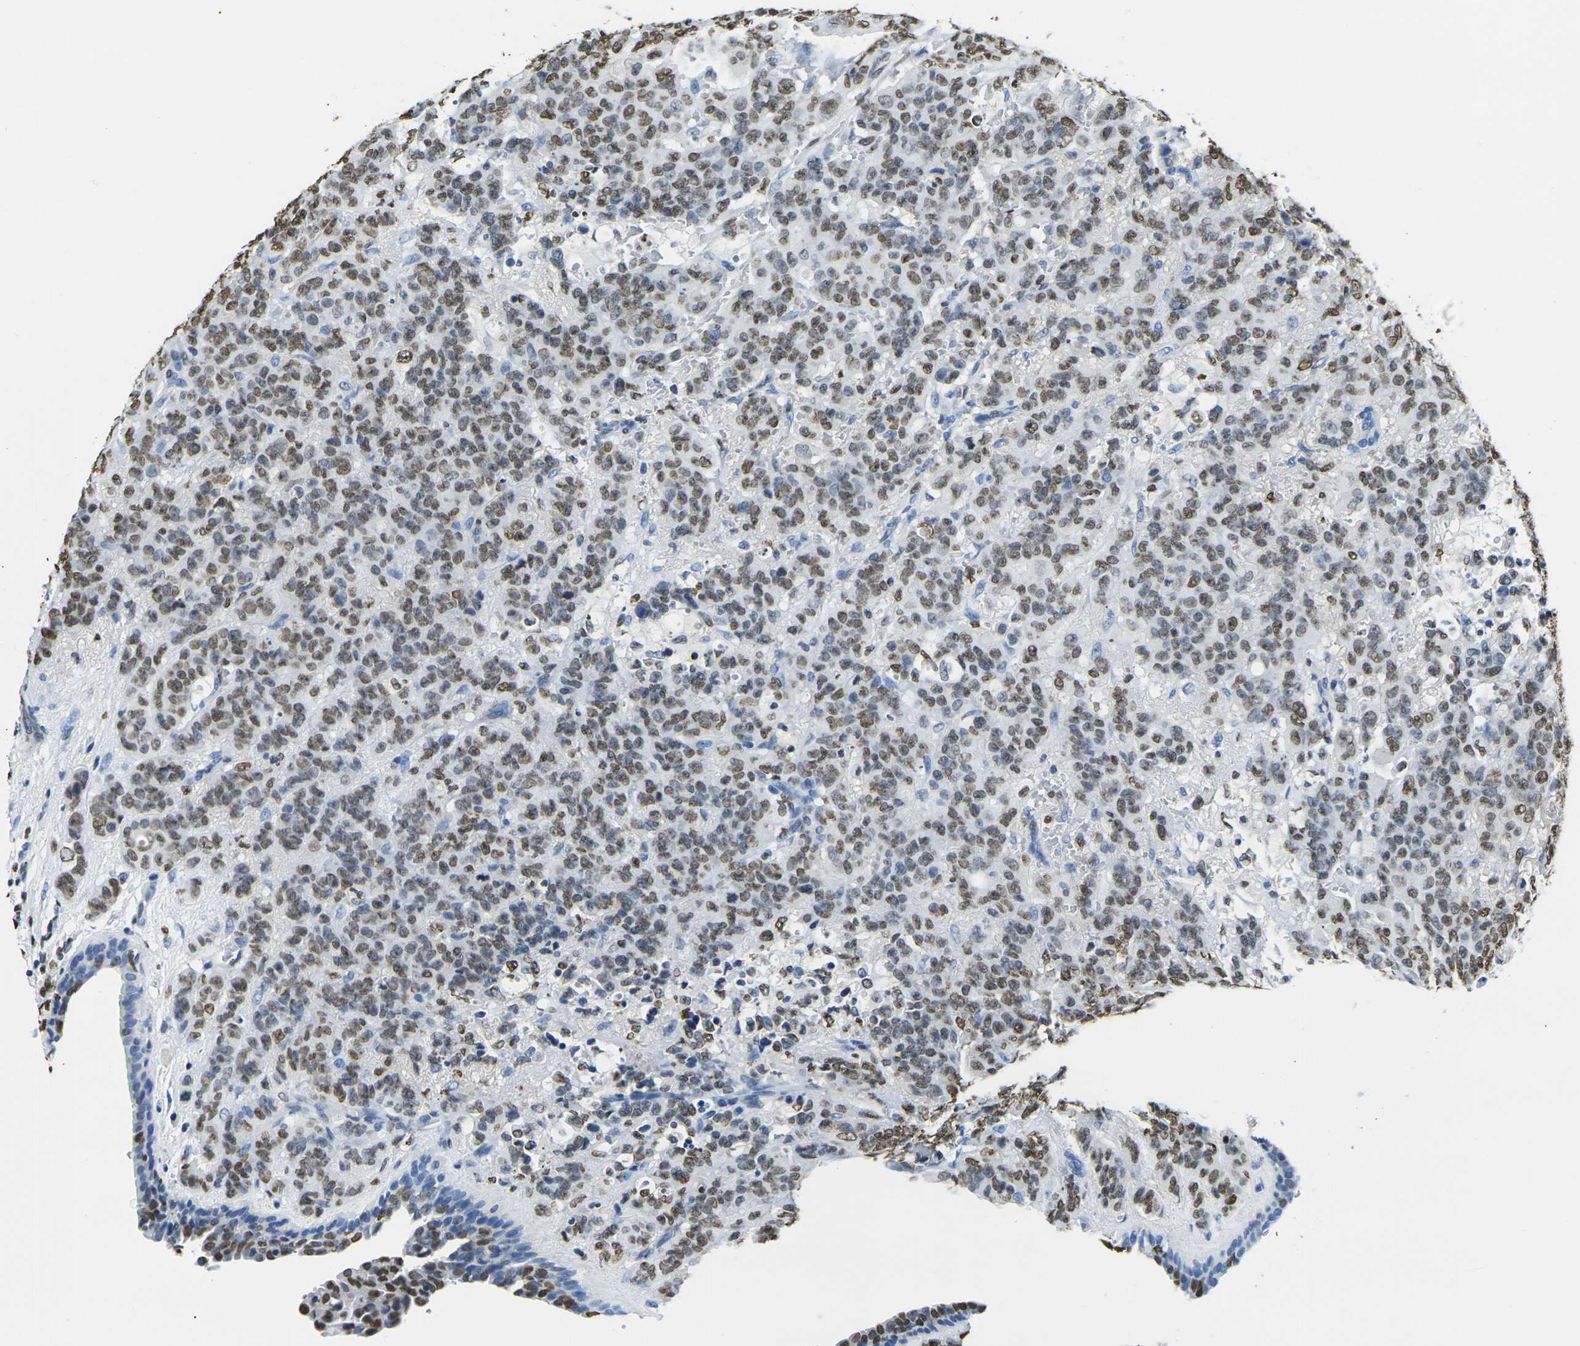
{"staining": {"intensity": "moderate", "quantity": ">75%", "location": "nuclear"}, "tissue": "breast cancer", "cell_type": "Tumor cells", "image_type": "cancer", "snomed": [{"axis": "morphology", "description": "Duct carcinoma"}, {"axis": "topography", "description": "Breast"}], "caption": "Immunohistochemical staining of human invasive ductal carcinoma (breast) exhibits medium levels of moderate nuclear protein expression in about >75% of tumor cells.", "gene": "DRAXIN", "patient": {"sex": "female", "age": 40}}